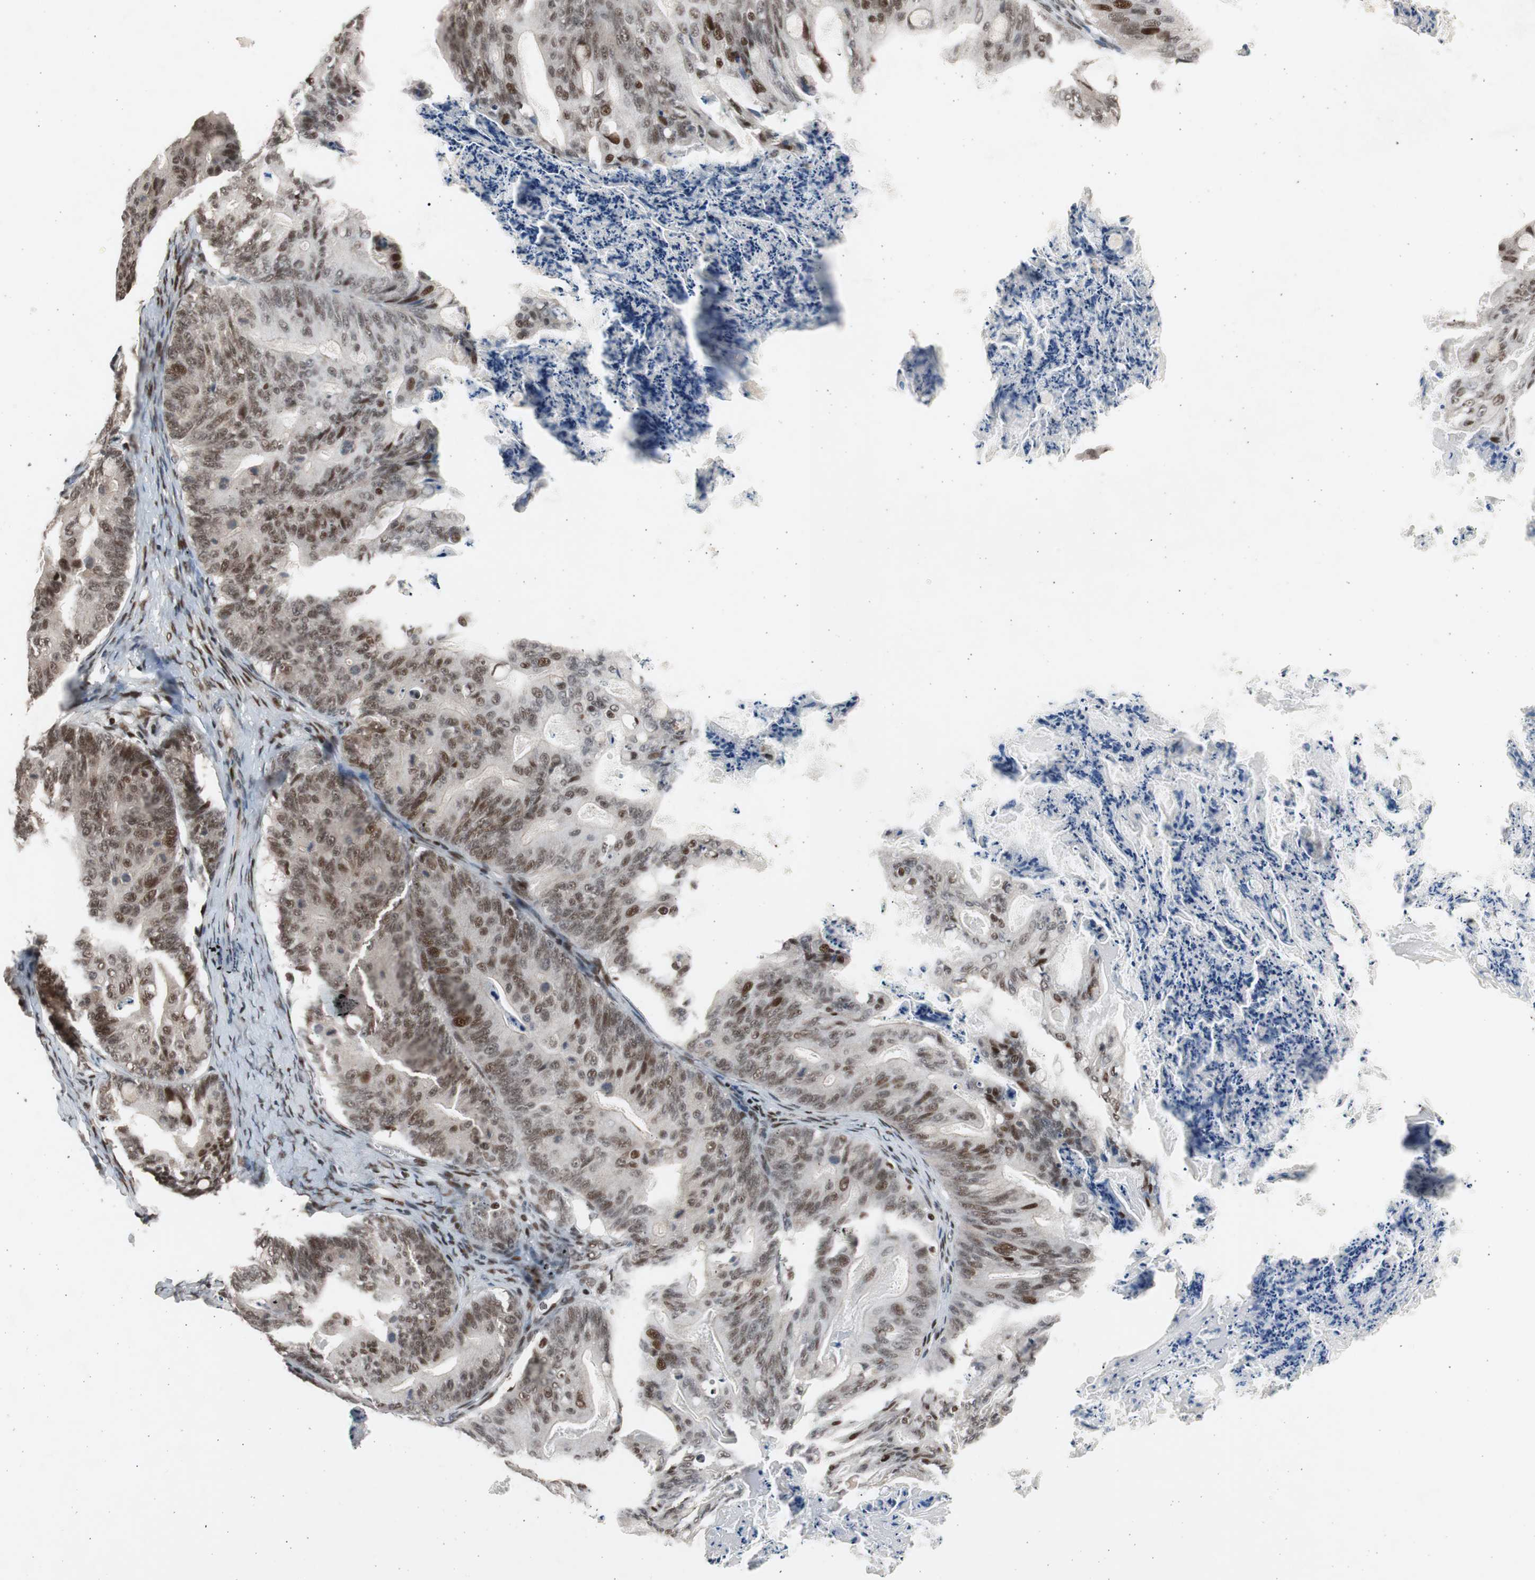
{"staining": {"intensity": "moderate", "quantity": ">75%", "location": "nuclear"}, "tissue": "ovarian cancer", "cell_type": "Tumor cells", "image_type": "cancer", "snomed": [{"axis": "morphology", "description": "Cystadenocarcinoma, mucinous, NOS"}, {"axis": "topography", "description": "Ovary"}], "caption": "The image reveals immunohistochemical staining of ovarian cancer (mucinous cystadenocarcinoma). There is moderate nuclear expression is seen in approximately >75% of tumor cells.", "gene": "RPA1", "patient": {"sex": "female", "age": 36}}